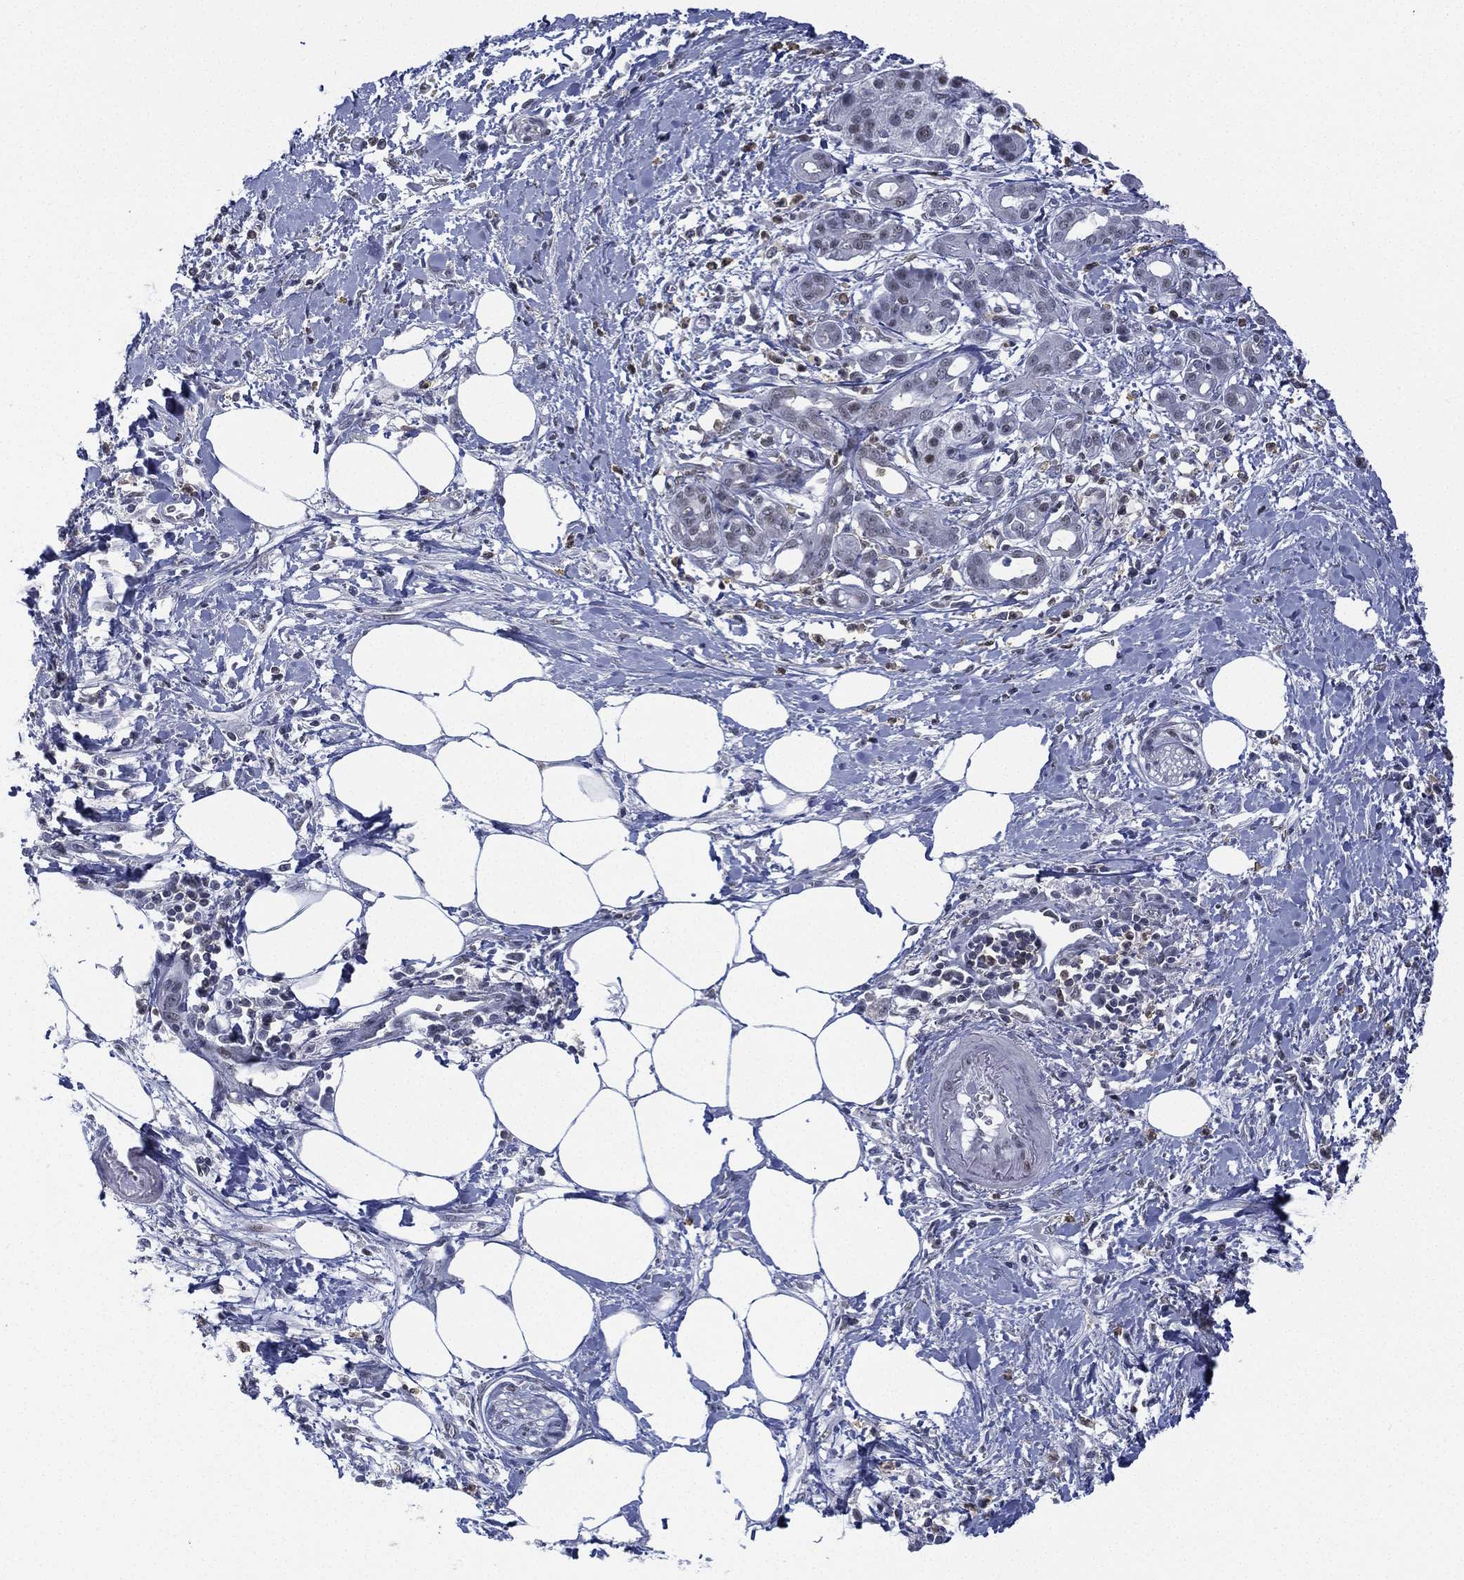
{"staining": {"intensity": "negative", "quantity": "none", "location": "none"}, "tissue": "pancreatic cancer", "cell_type": "Tumor cells", "image_type": "cancer", "snomed": [{"axis": "morphology", "description": "Adenocarcinoma, NOS"}, {"axis": "topography", "description": "Pancreas"}], "caption": "Image shows no protein staining in tumor cells of pancreatic cancer tissue.", "gene": "ZNF711", "patient": {"sex": "male", "age": 72}}